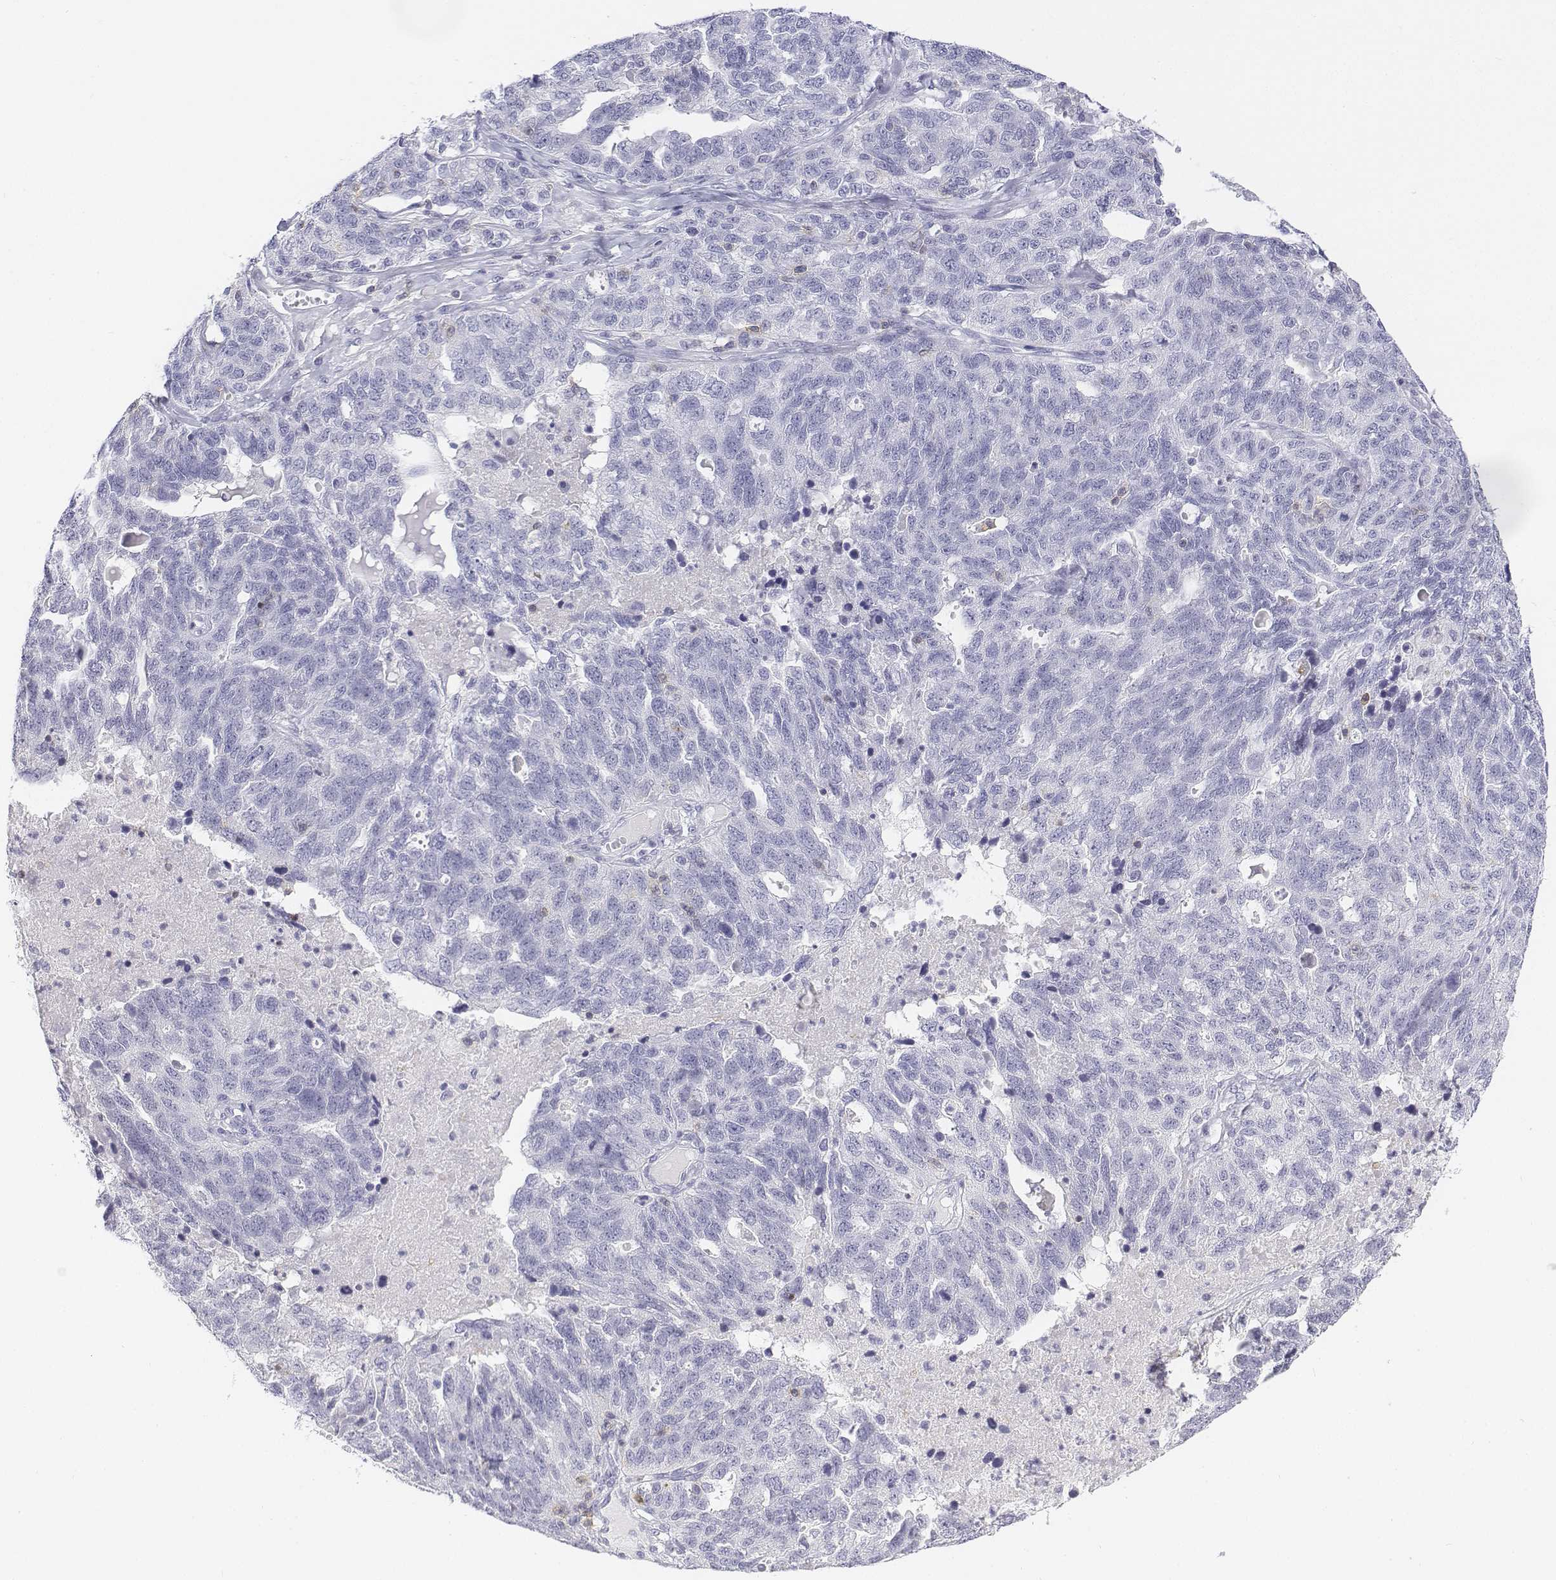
{"staining": {"intensity": "negative", "quantity": "none", "location": "none"}, "tissue": "ovarian cancer", "cell_type": "Tumor cells", "image_type": "cancer", "snomed": [{"axis": "morphology", "description": "Cystadenocarcinoma, serous, NOS"}, {"axis": "topography", "description": "Ovary"}], "caption": "Tumor cells show no significant staining in ovarian serous cystadenocarcinoma. (DAB (3,3'-diaminobenzidine) immunohistochemistry (IHC) visualized using brightfield microscopy, high magnification).", "gene": "CD3E", "patient": {"sex": "female", "age": 71}}